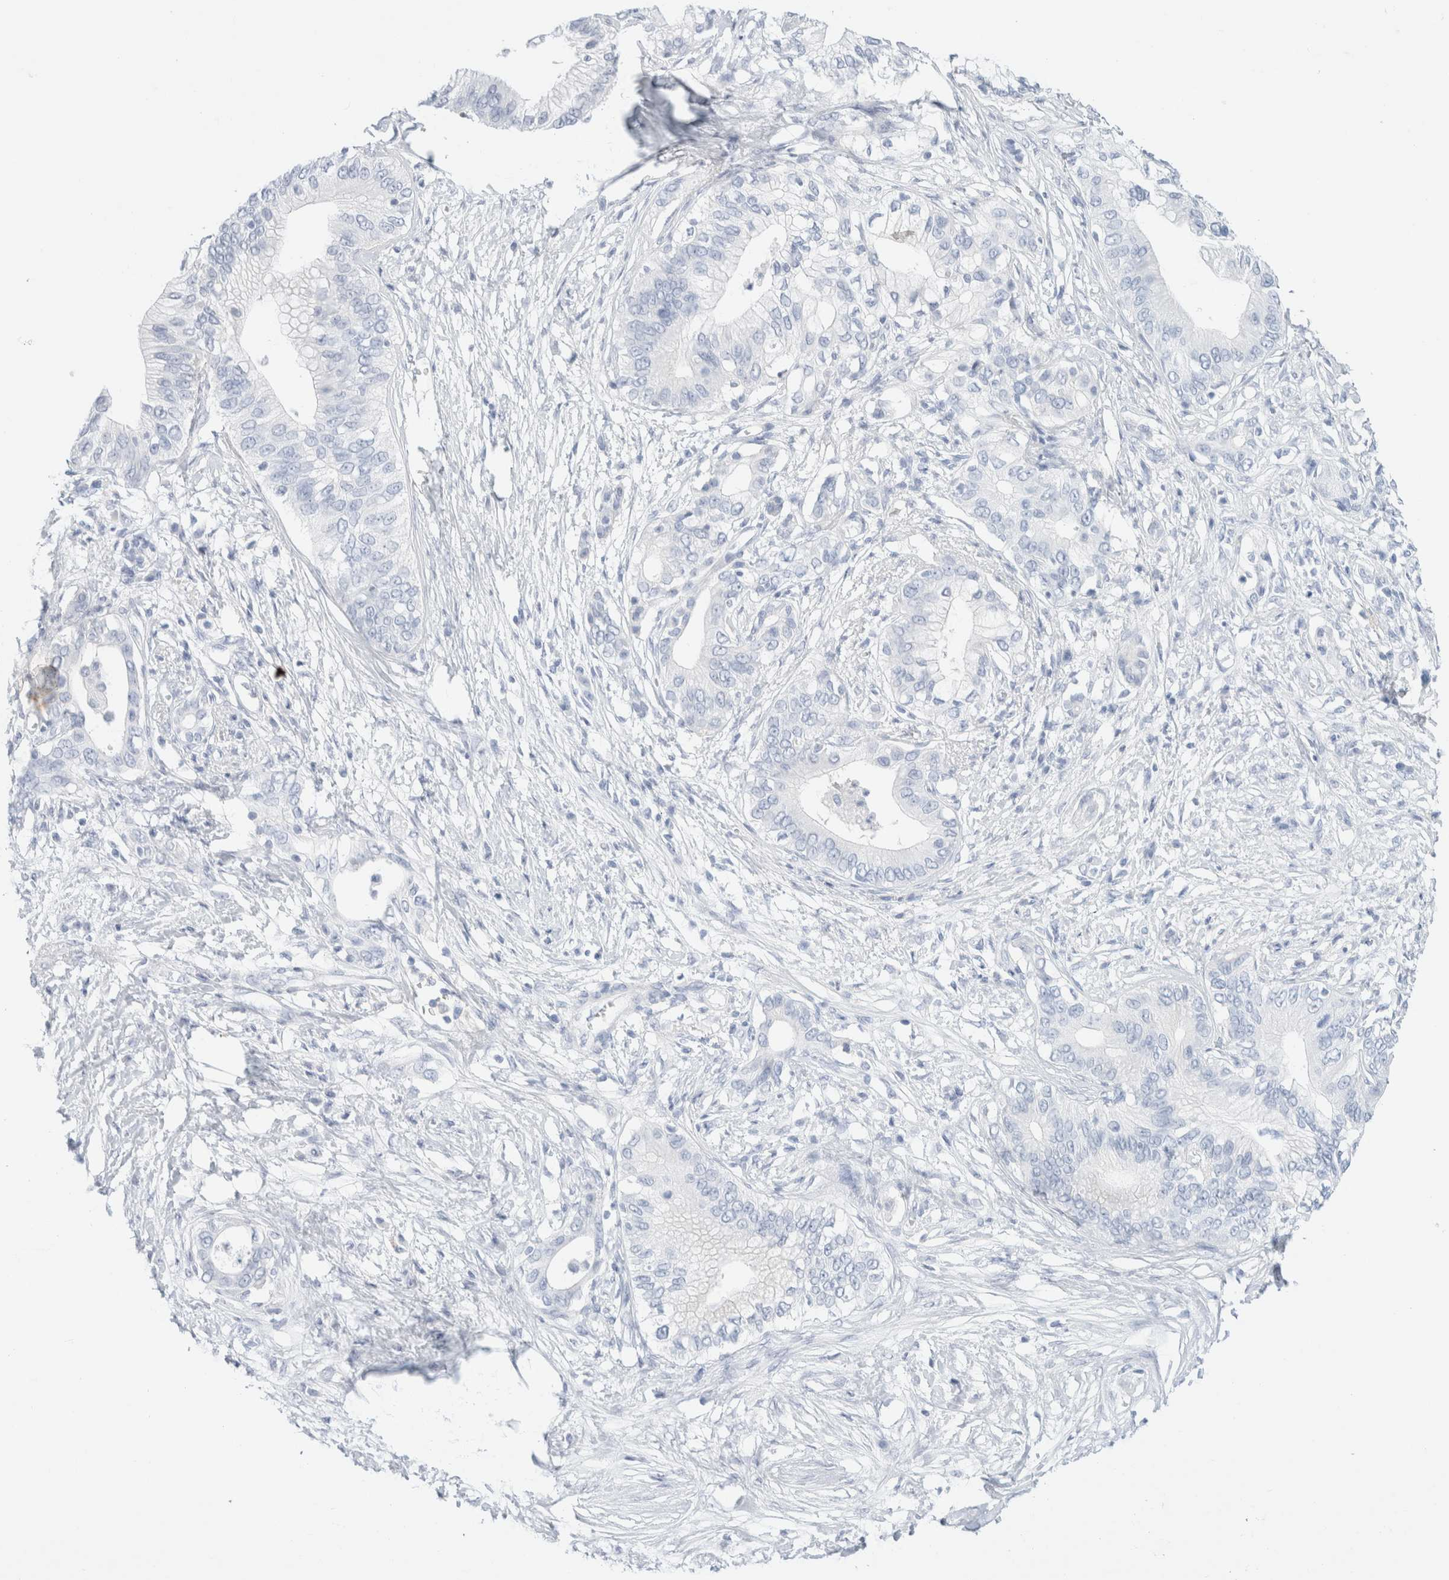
{"staining": {"intensity": "negative", "quantity": "none", "location": "none"}, "tissue": "pancreatic cancer", "cell_type": "Tumor cells", "image_type": "cancer", "snomed": [{"axis": "morphology", "description": "Normal tissue, NOS"}, {"axis": "morphology", "description": "Adenocarcinoma, NOS"}, {"axis": "topography", "description": "Pancreas"}, {"axis": "topography", "description": "Peripheral nerve tissue"}], "caption": "Immunohistochemistry (IHC) histopathology image of pancreatic cancer (adenocarcinoma) stained for a protein (brown), which demonstrates no positivity in tumor cells.", "gene": "ARG1", "patient": {"sex": "male", "age": 59}}